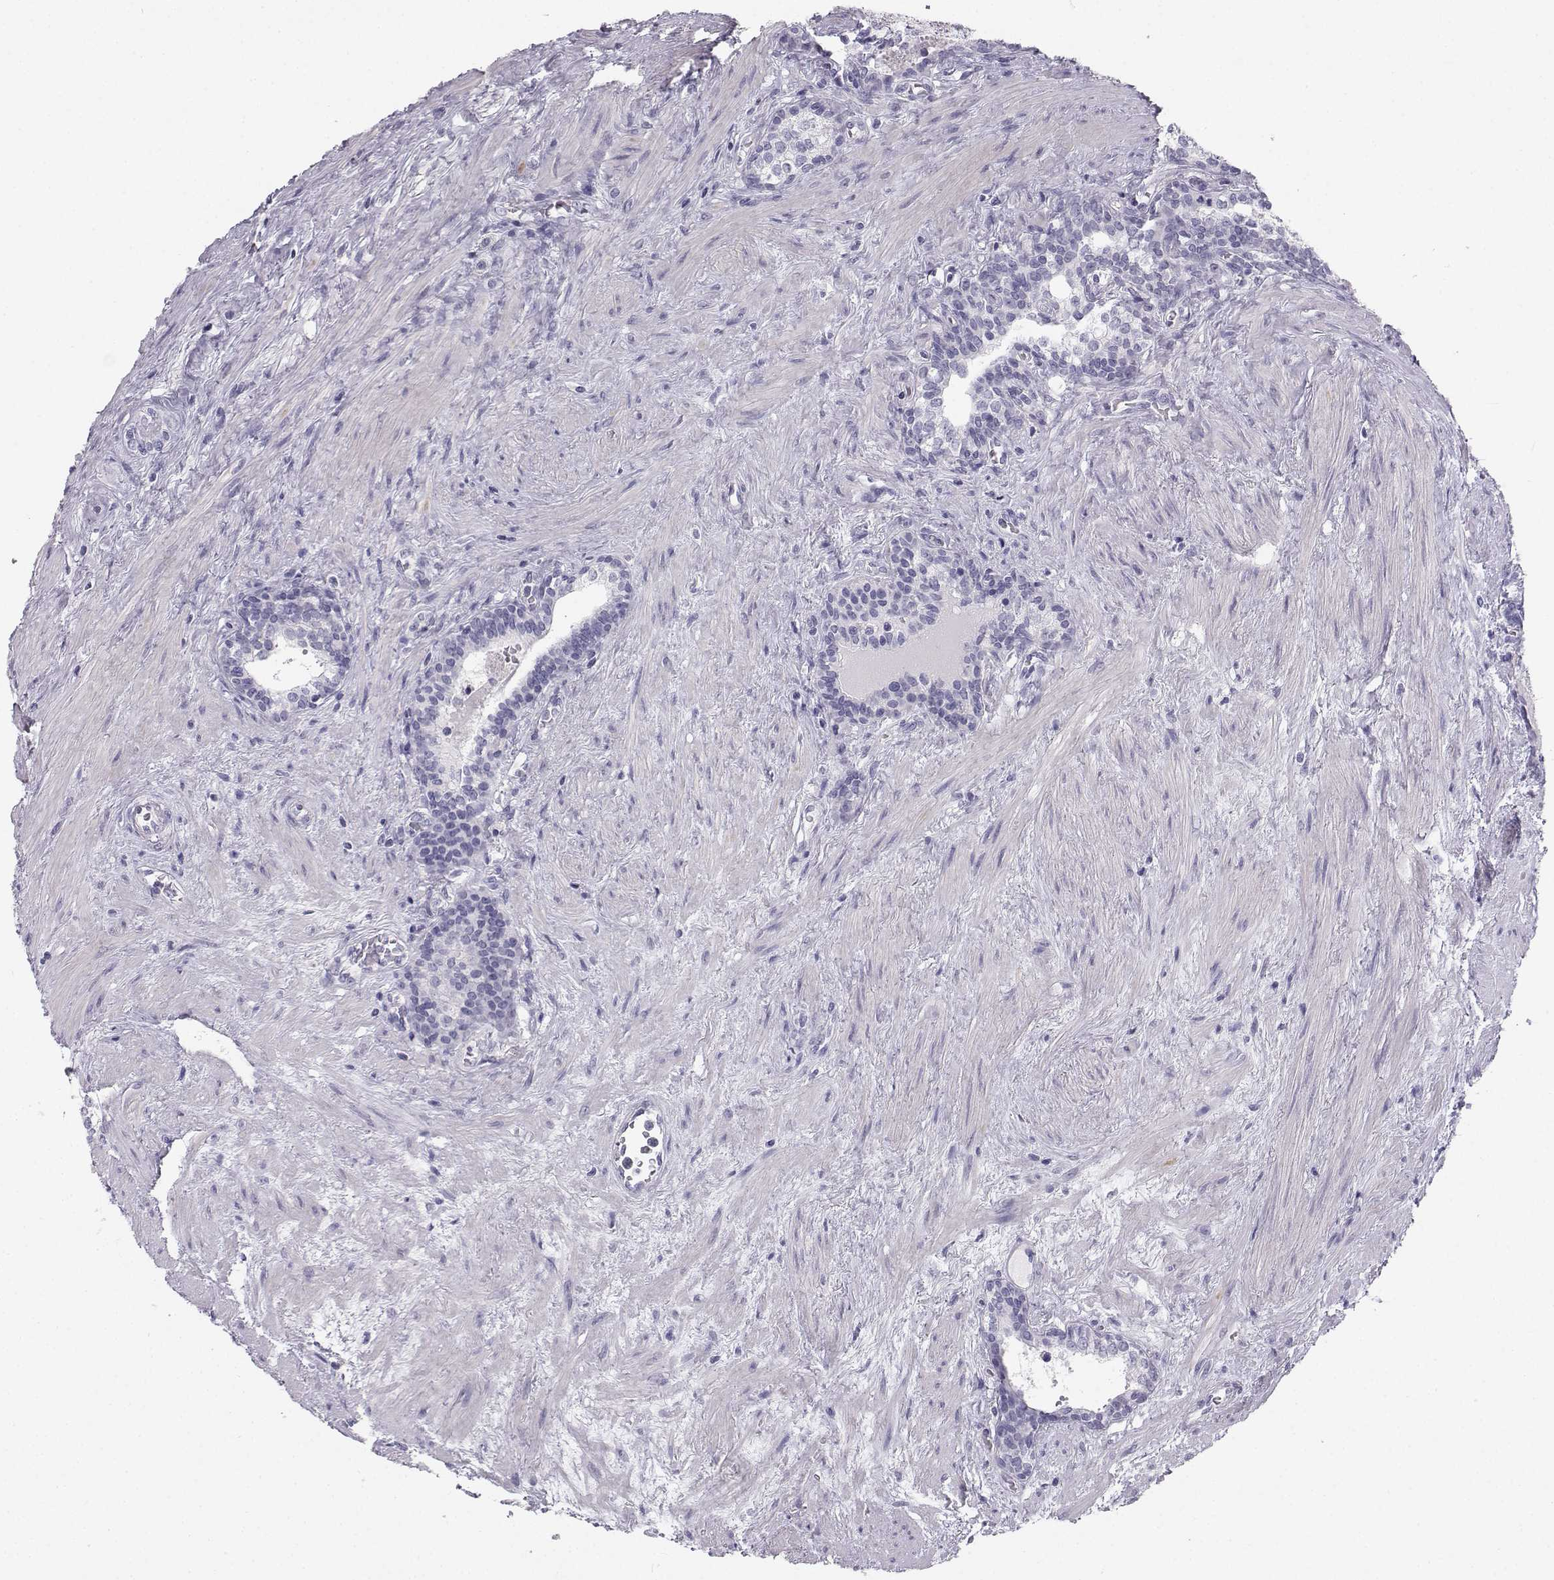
{"staining": {"intensity": "negative", "quantity": "none", "location": "none"}, "tissue": "prostate cancer", "cell_type": "Tumor cells", "image_type": "cancer", "snomed": [{"axis": "morphology", "description": "Adenocarcinoma, NOS"}, {"axis": "morphology", "description": "Adenocarcinoma, High grade"}, {"axis": "topography", "description": "Prostate"}], "caption": "Histopathology image shows no protein expression in tumor cells of prostate cancer tissue.", "gene": "SYCE1", "patient": {"sex": "male", "age": 61}}